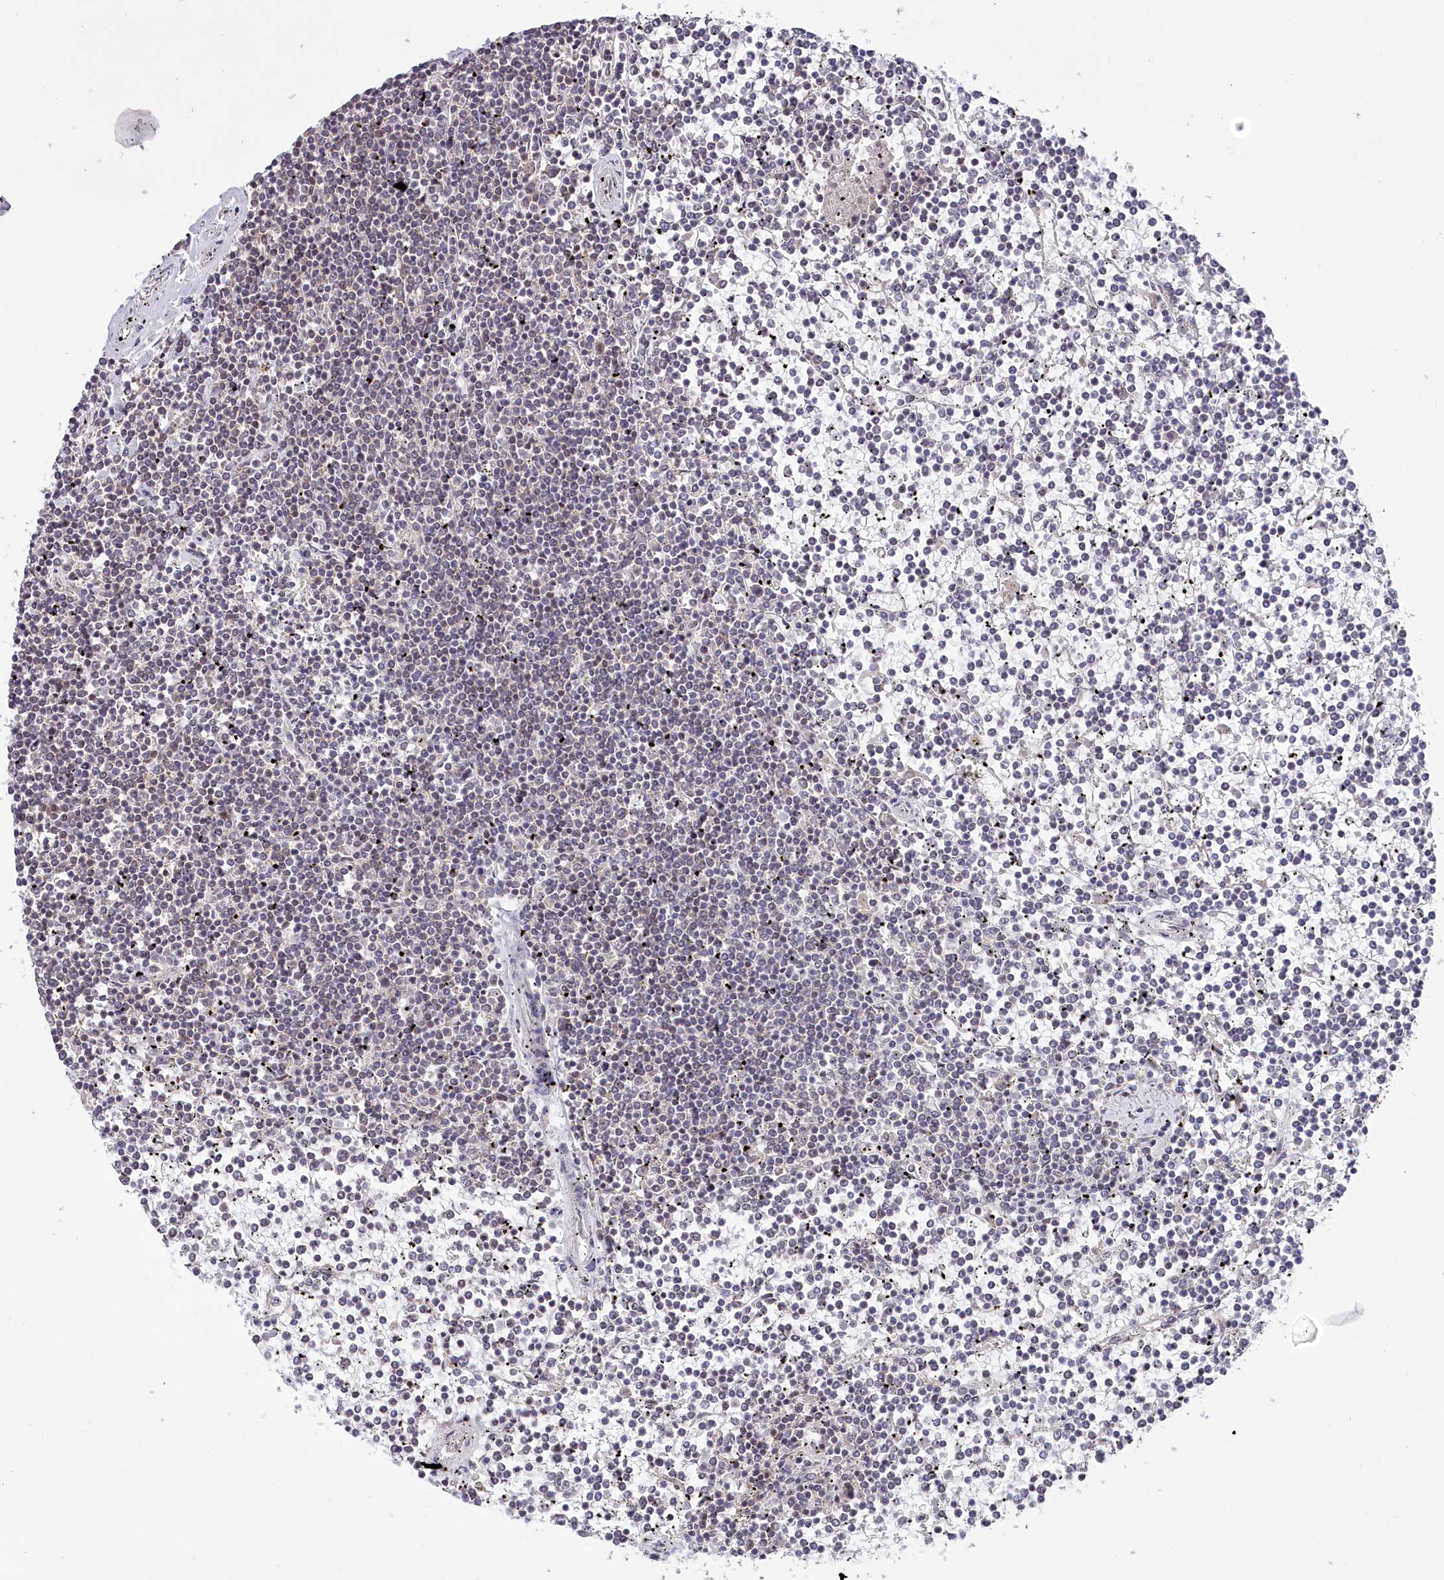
{"staining": {"intensity": "negative", "quantity": "none", "location": "none"}, "tissue": "lymphoma", "cell_type": "Tumor cells", "image_type": "cancer", "snomed": [{"axis": "morphology", "description": "Malignant lymphoma, non-Hodgkin's type, Low grade"}, {"axis": "topography", "description": "Spleen"}], "caption": "Lymphoma was stained to show a protein in brown. There is no significant staining in tumor cells. (Stains: DAB immunohistochemistry (IHC) with hematoxylin counter stain, Microscopy: brightfield microscopy at high magnification).", "gene": "CGGBP1", "patient": {"sex": "female", "age": 19}}